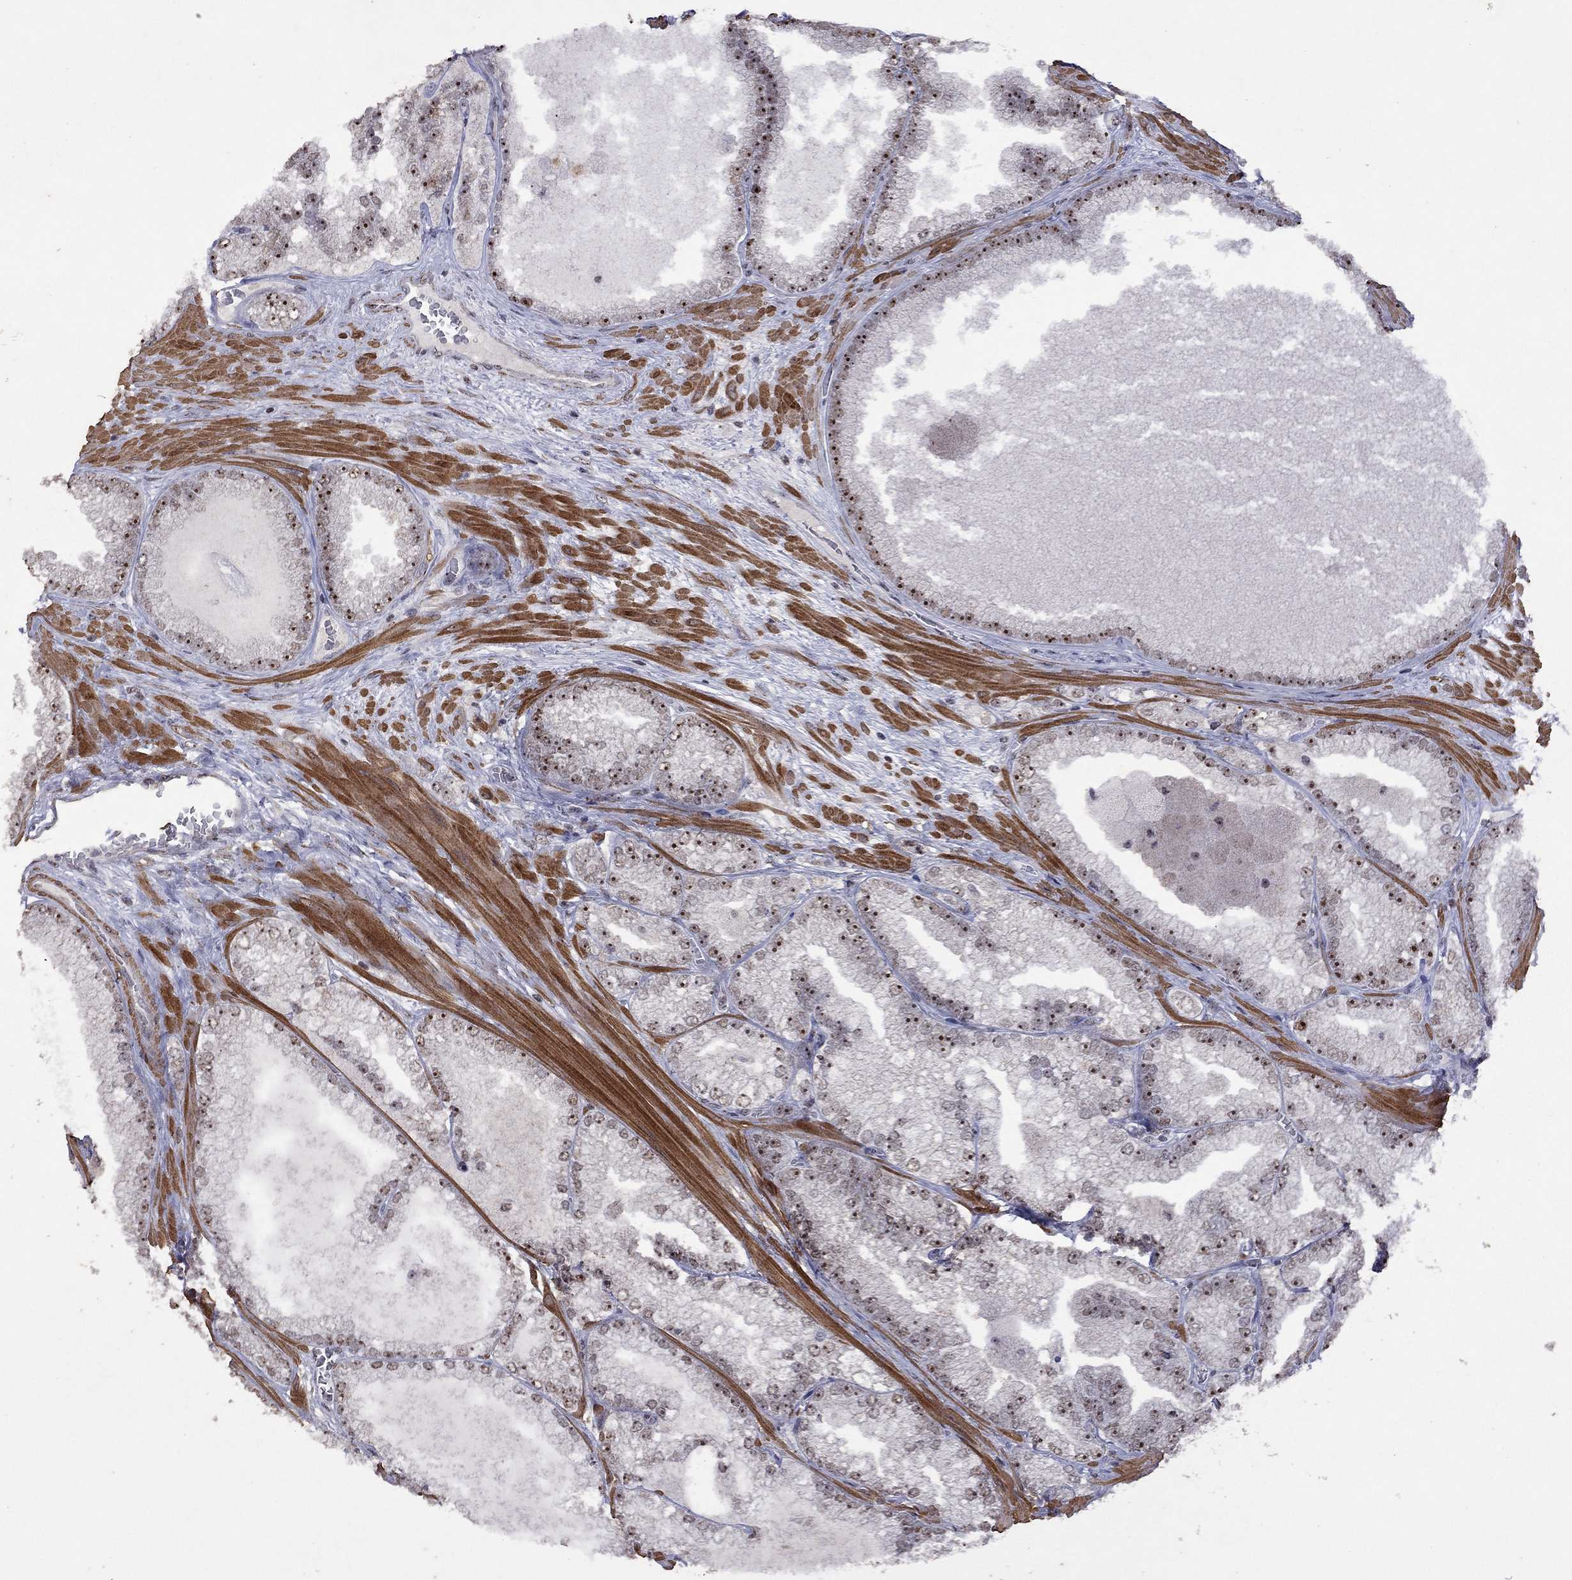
{"staining": {"intensity": "strong", "quantity": "25%-75%", "location": "nuclear"}, "tissue": "prostate cancer", "cell_type": "Tumor cells", "image_type": "cancer", "snomed": [{"axis": "morphology", "description": "Adenocarcinoma, Low grade"}, {"axis": "topography", "description": "Prostate"}], "caption": "Human prostate cancer (adenocarcinoma (low-grade)) stained with a protein marker shows strong staining in tumor cells.", "gene": "SPOUT1", "patient": {"sex": "male", "age": 57}}